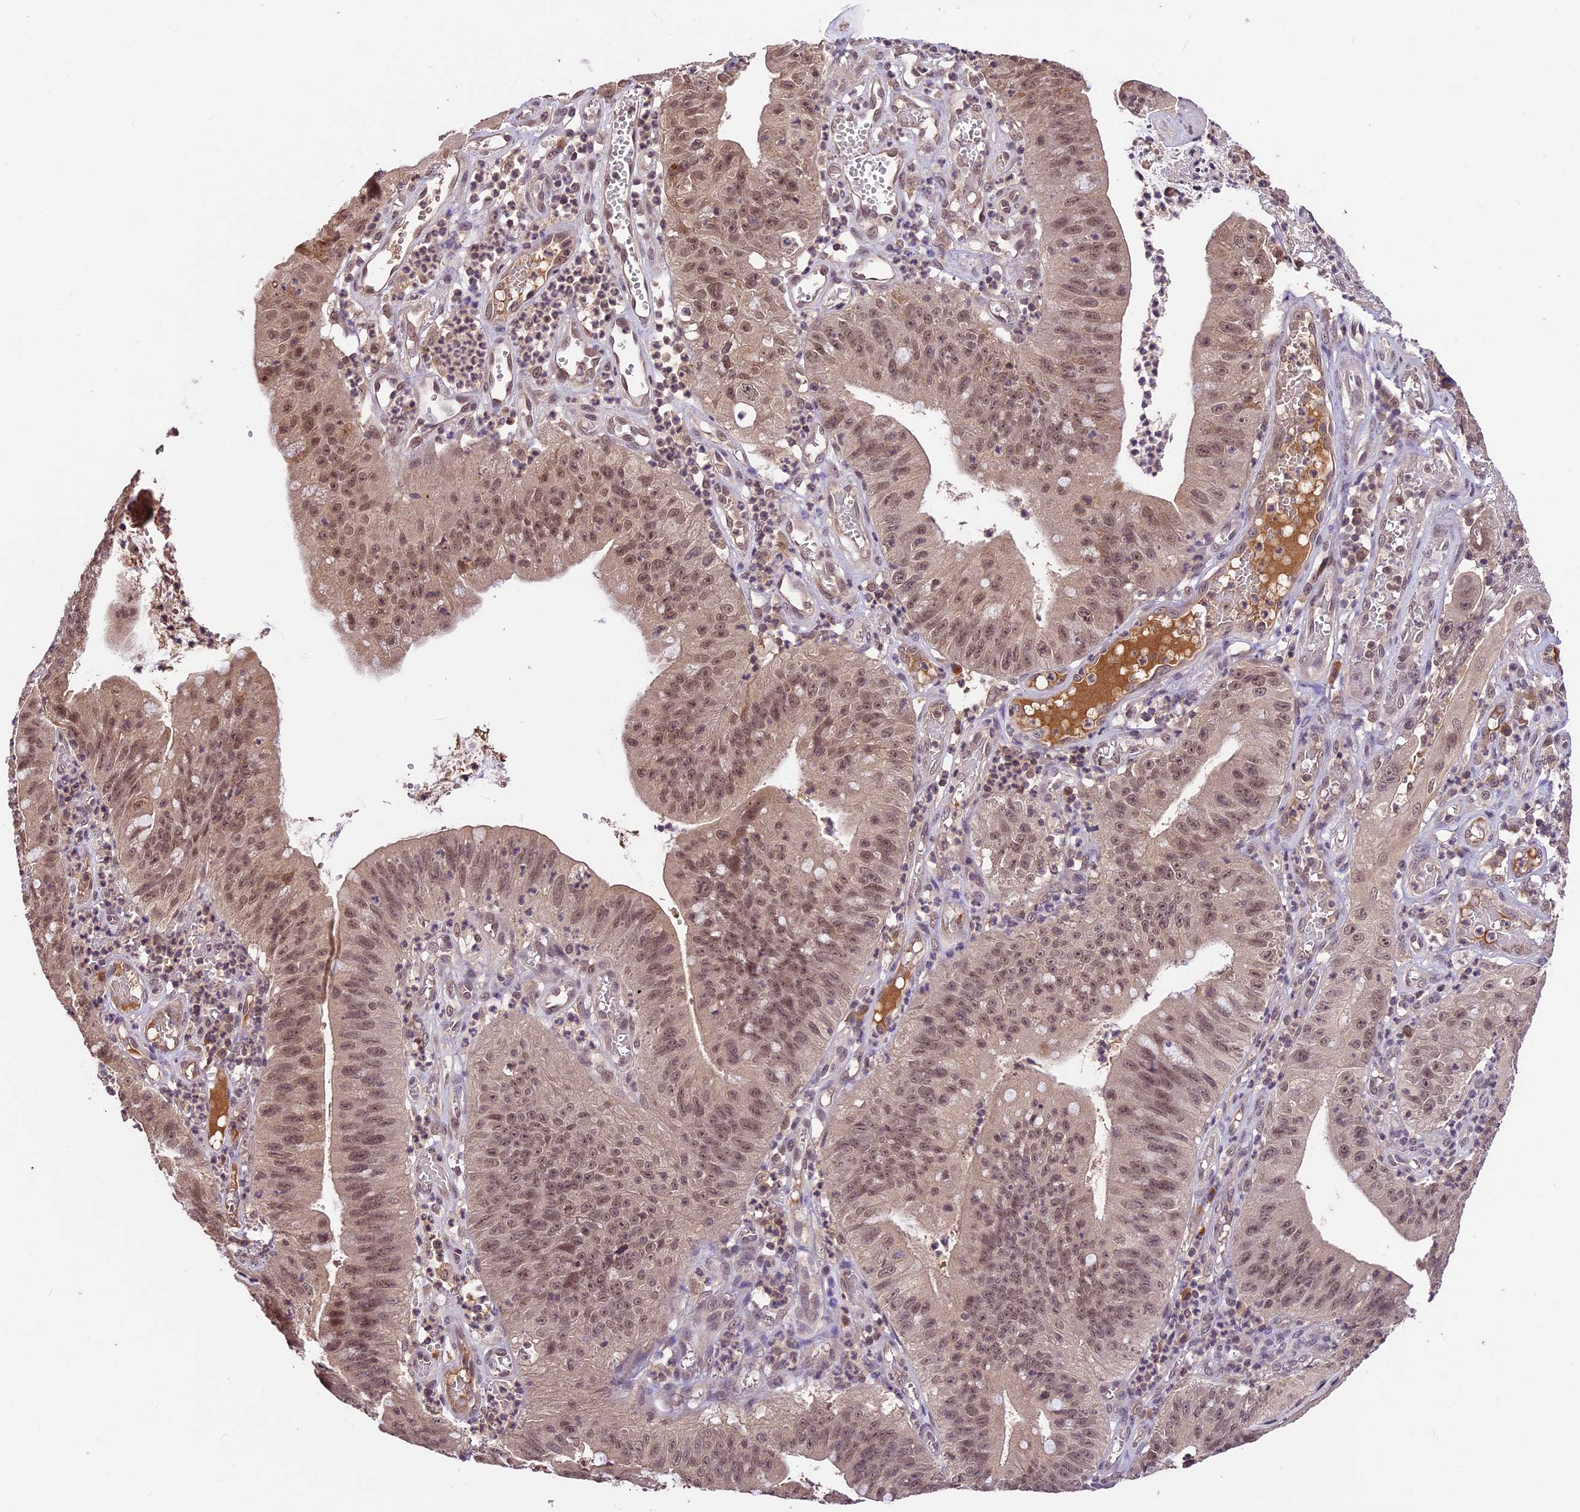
{"staining": {"intensity": "moderate", "quantity": ">75%", "location": "nuclear"}, "tissue": "stomach cancer", "cell_type": "Tumor cells", "image_type": "cancer", "snomed": [{"axis": "morphology", "description": "Adenocarcinoma, NOS"}, {"axis": "topography", "description": "Stomach"}], "caption": "Stomach cancer was stained to show a protein in brown. There is medium levels of moderate nuclear positivity in approximately >75% of tumor cells.", "gene": "ATP10A", "patient": {"sex": "male", "age": 59}}